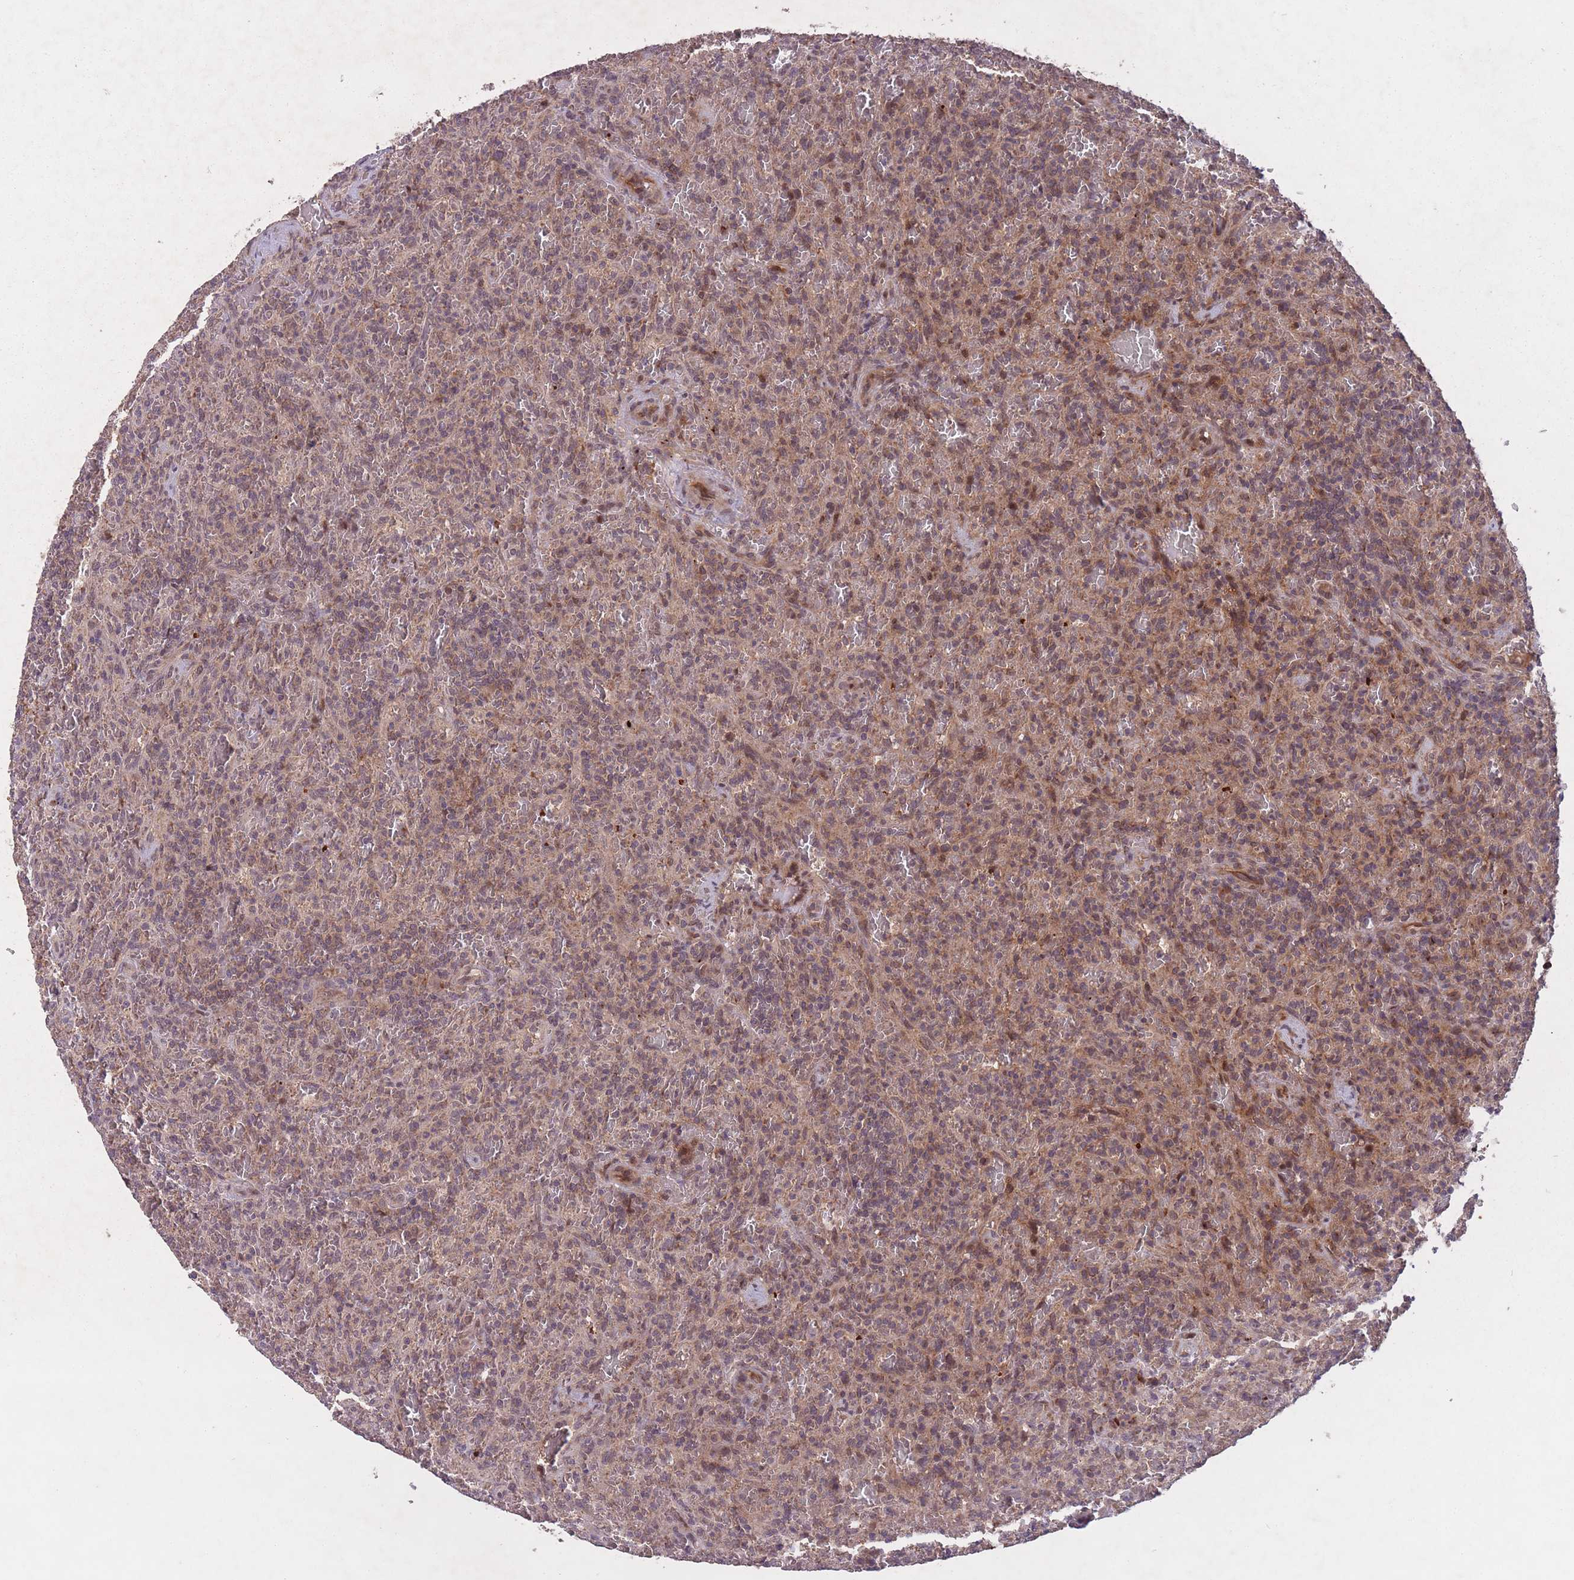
{"staining": {"intensity": "weak", "quantity": "25%-75%", "location": "cytoplasmic/membranous"}, "tissue": "lymphoma", "cell_type": "Tumor cells", "image_type": "cancer", "snomed": [{"axis": "morphology", "description": "Malignant lymphoma, non-Hodgkin's type, Low grade"}, {"axis": "topography", "description": "Spleen"}], "caption": "An immunohistochemistry histopathology image of neoplastic tissue is shown. Protein staining in brown labels weak cytoplasmic/membranous positivity in lymphoma within tumor cells.", "gene": "SECTM1", "patient": {"sex": "female", "age": 64}}